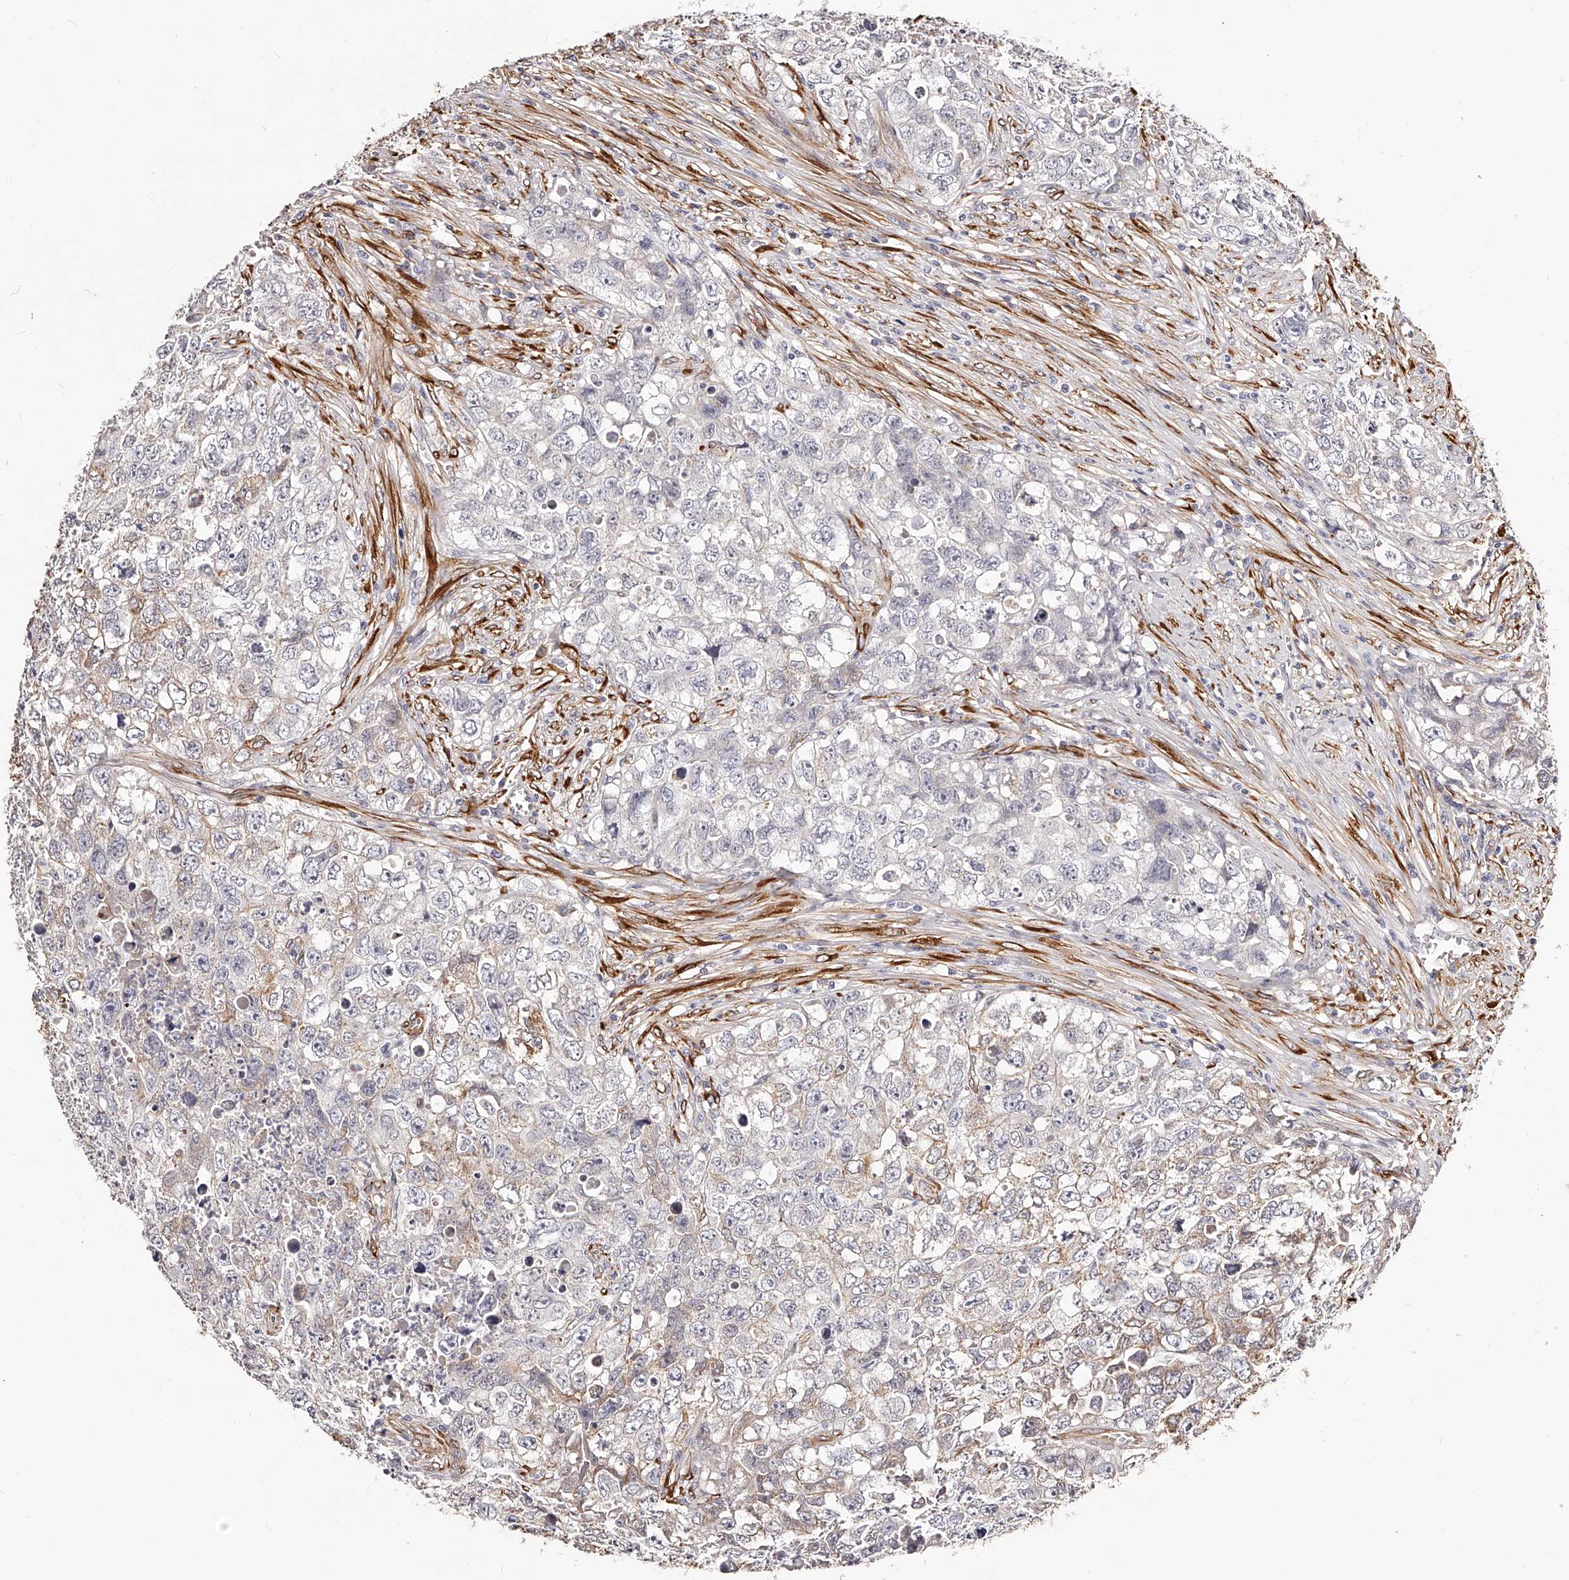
{"staining": {"intensity": "negative", "quantity": "none", "location": "none"}, "tissue": "testis cancer", "cell_type": "Tumor cells", "image_type": "cancer", "snomed": [{"axis": "morphology", "description": "Seminoma, NOS"}, {"axis": "morphology", "description": "Carcinoma, Embryonal, NOS"}, {"axis": "topography", "description": "Testis"}], "caption": "Immunohistochemistry (IHC) image of seminoma (testis) stained for a protein (brown), which shows no staining in tumor cells.", "gene": "CD82", "patient": {"sex": "male", "age": 43}}